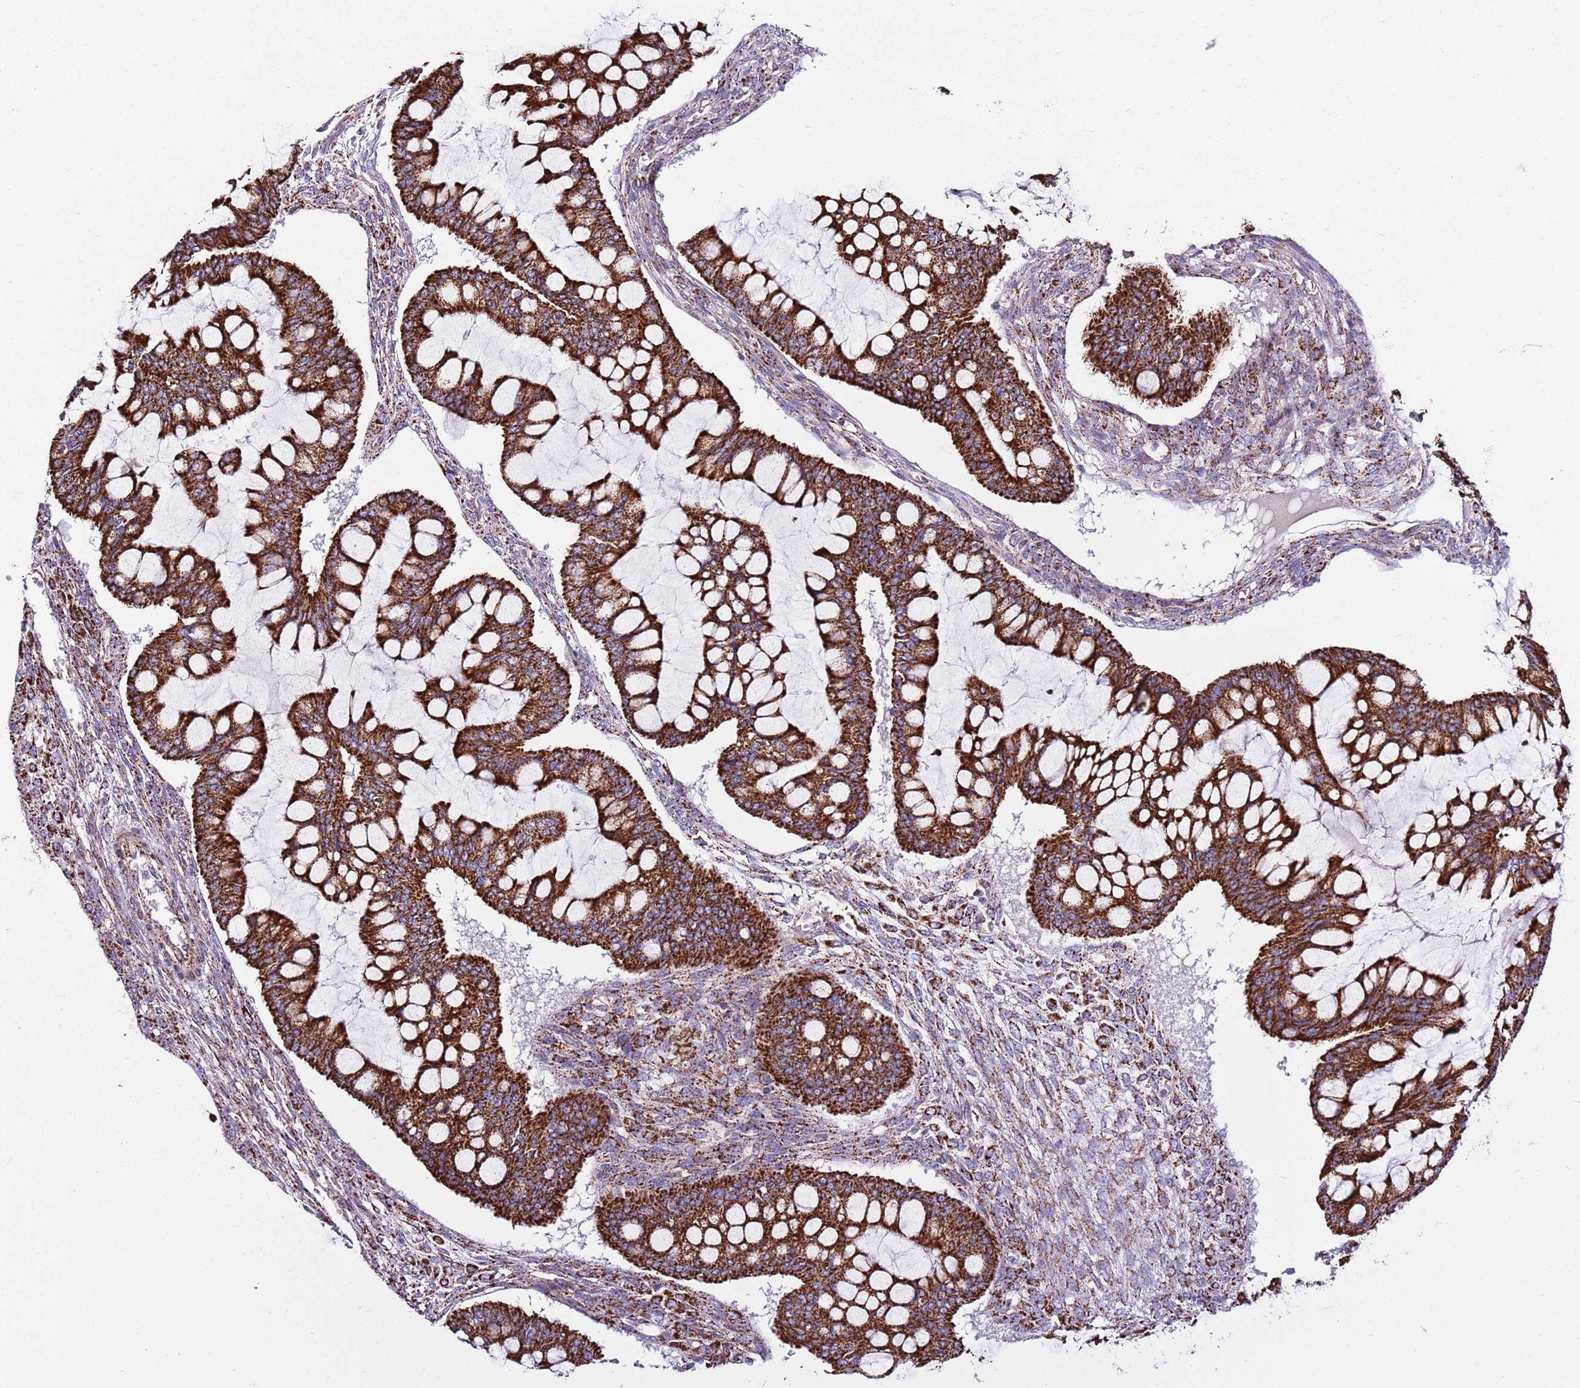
{"staining": {"intensity": "strong", "quantity": ">75%", "location": "cytoplasmic/membranous"}, "tissue": "ovarian cancer", "cell_type": "Tumor cells", "image_type": "cancer", "snomed": [{"axis": "morphology", "description": "Cystadenocarcinoma, mucinous, NOS"}, {"axis": "topography", "description": "Ovary"}], "caption": "Brown immunohistochemical staining in human mucinous cystadenocarcinoma (ovarian) exhibits strong cytoplasmic/membranous expression in approximately >75% of tumor cells. (Brightfield microscopy of DAB IHC at high magnification).", "gene": "HECTD4", "patient": {"sex": "female", "age": 73}}